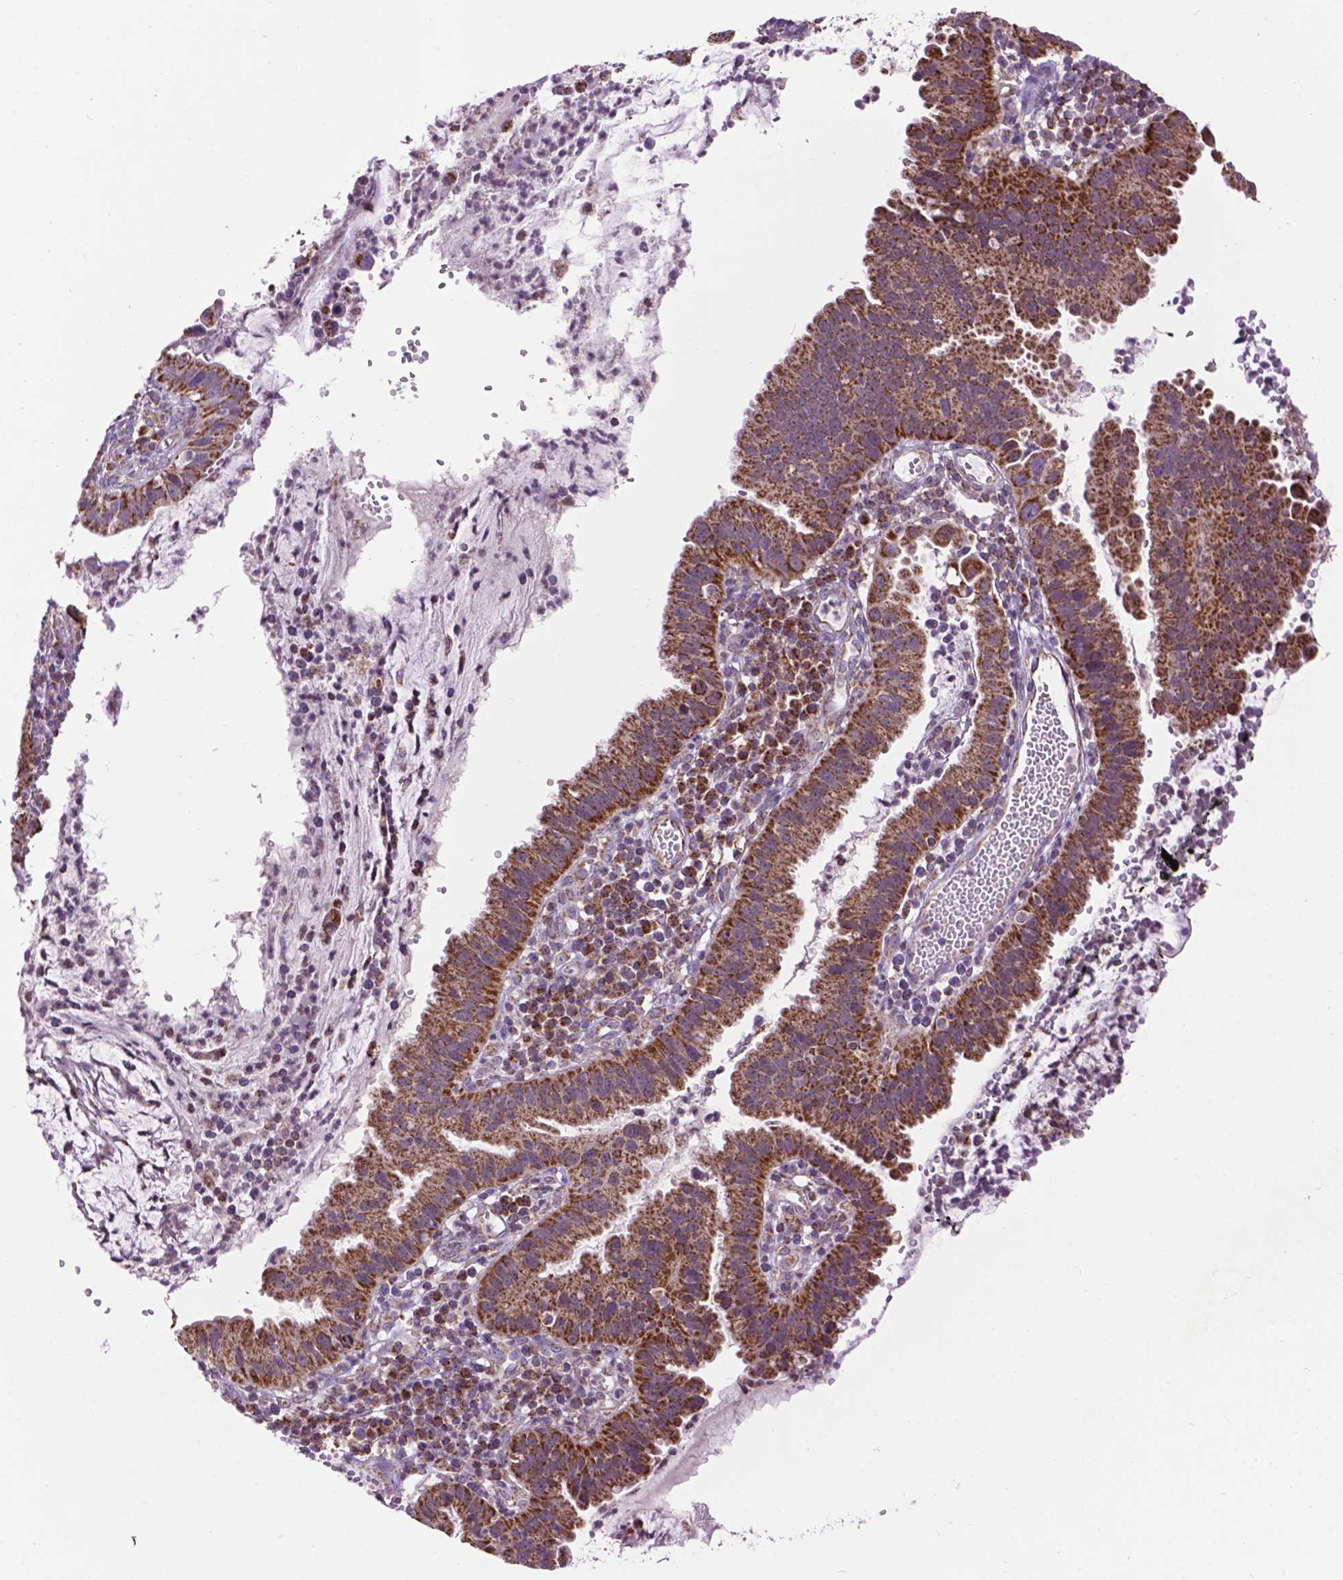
{"staining": {"intensity": "strong", "quantity": ">75%", "location": "cytoplasmic/membranous"}, "tissue": "cervical cancer", "cell_type": "Tumor cells", "image_type": "cancer", "snomed": [{"axis": "morphology", "description": "Adenocarcinoma, NOS"}, {"axis": "topography", "description": "Cervix"}], "caption": "IHC histopathology image of neoplastic tissue: human adenocarcinoma (cervical) stained using immunohistochemistry exhibits high levels of strong protein expression localized specifically in the cytoplasmic/membranous of tumor cells, appearing as a cytoplasmic/membranous brown color.", "gene": "PYCR3", "patient": {"sex": "female", "age": 34}}